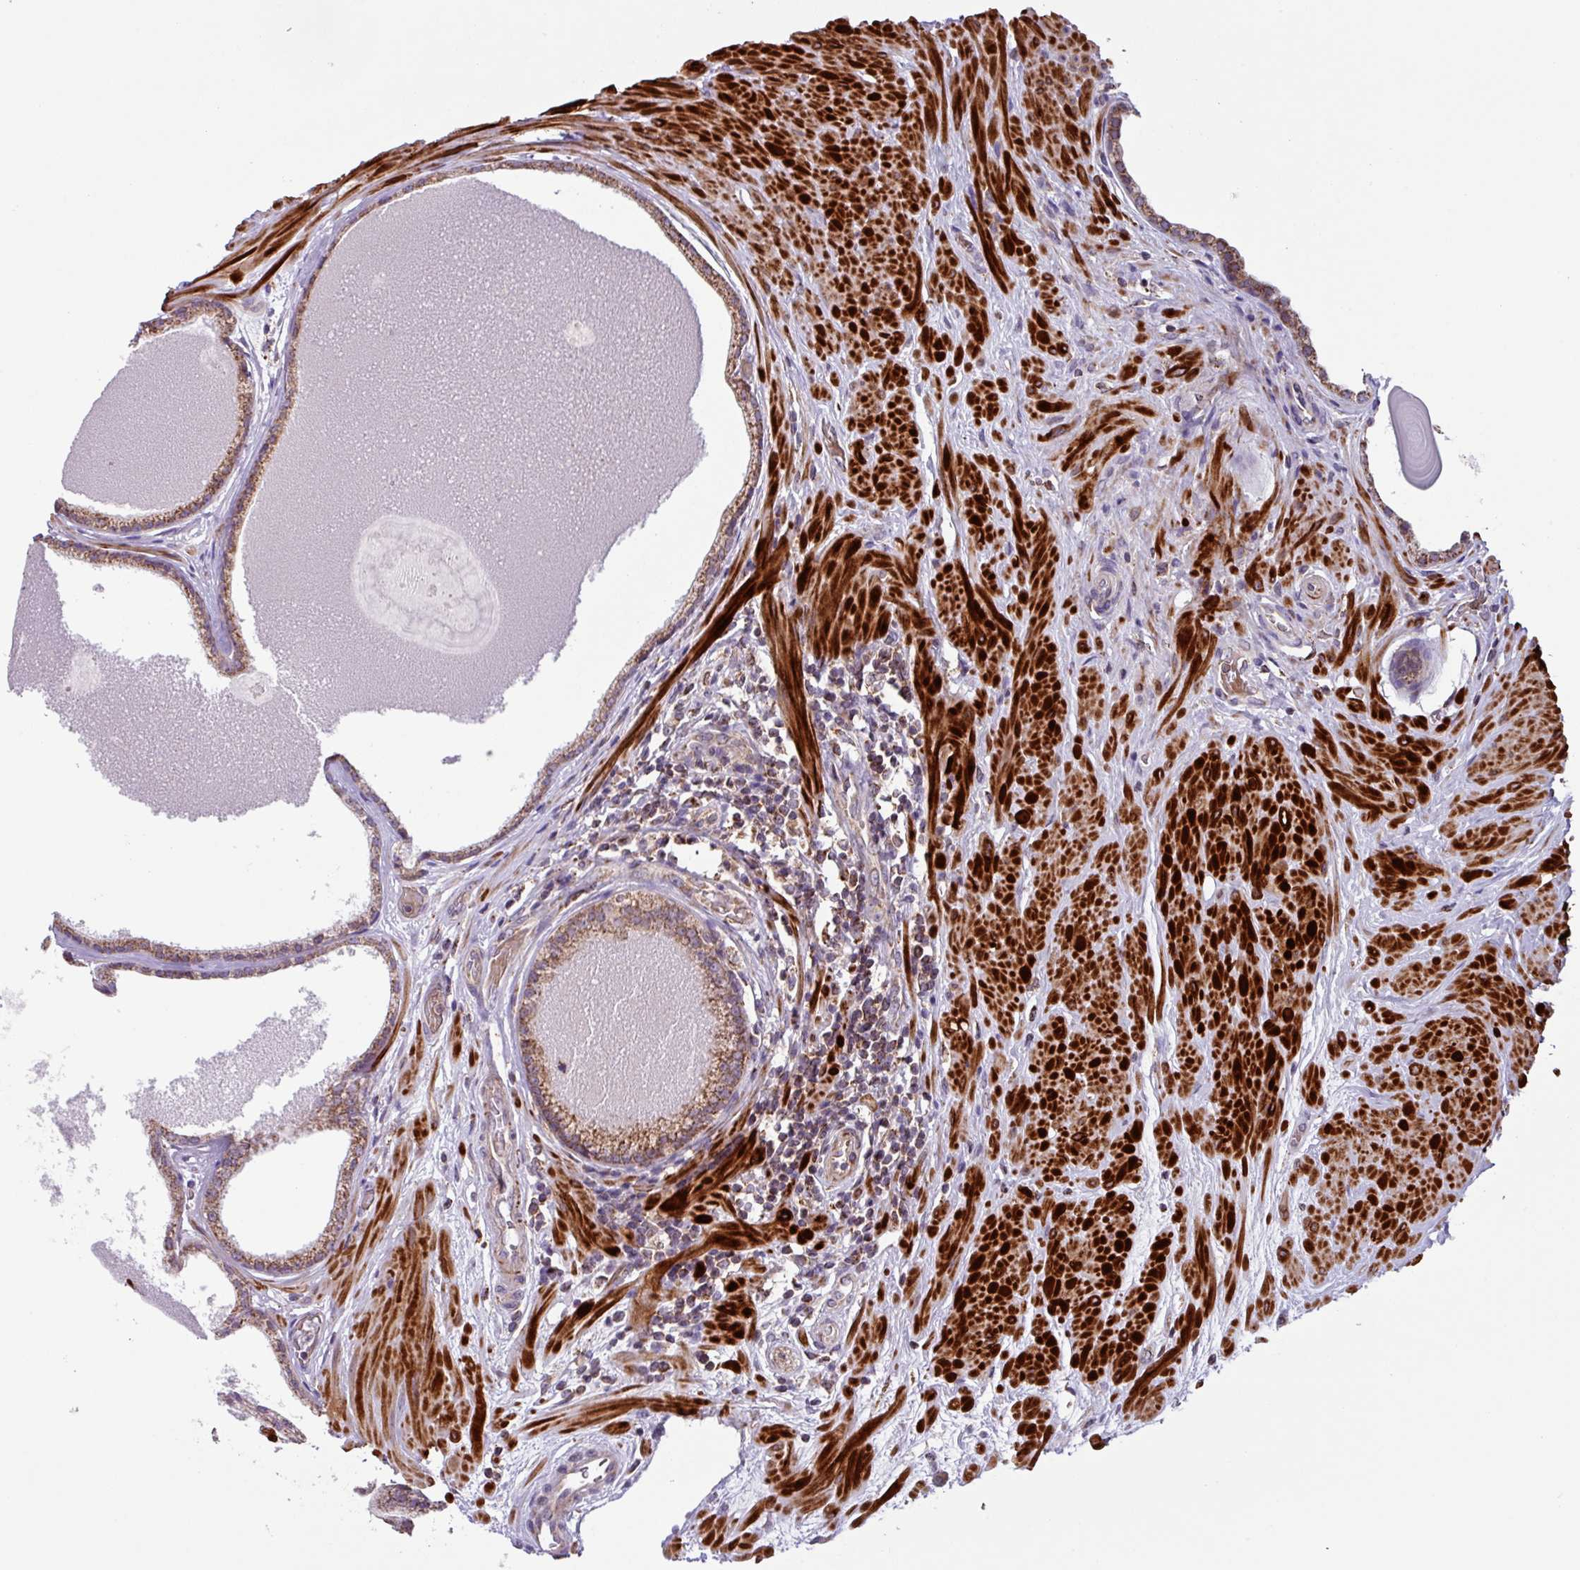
{"staining": {"intensity": "moderate", "quantity": "<25%", "location": "cytoplasmic/membranous"}, "tissue": "prostate", "cell_type": "Glandular cells", "image_type": "normal", "snomed": [{"axis": "morphology", "description": "Normal tissue, NOS"}, {"axis": "topography", "description": "Prostate"}], "caption": "Immunohistochemical staining of unremarkable human prostate displays low levels of moderate cytoplasmic/membranous expression in approximately <25% of glandular cells. Nuclei are stained in blue.", "gene": "AKIRIN1", "patient": {"sex": "male", "age": 48}}